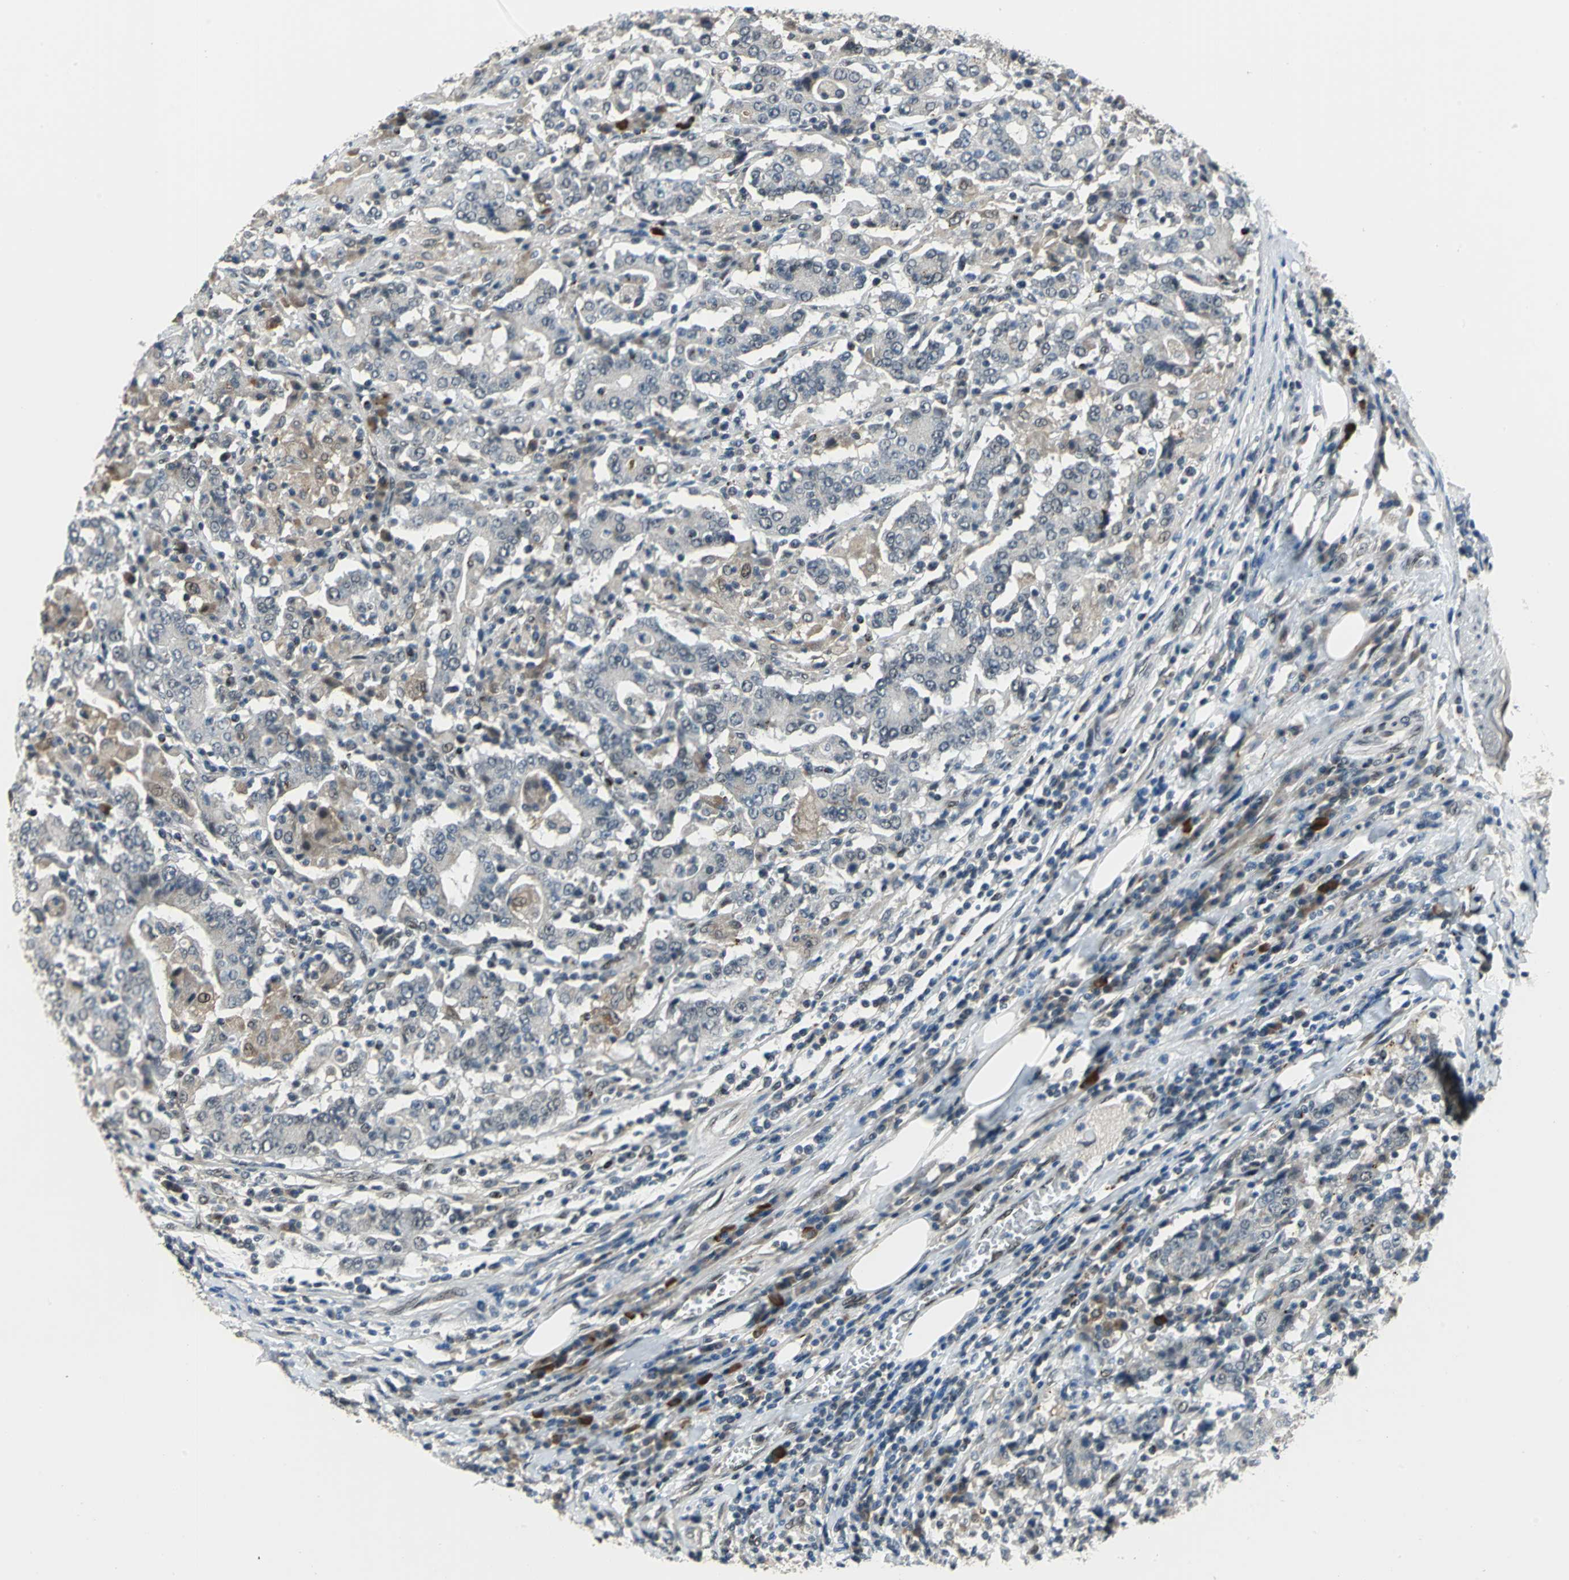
{"staining": {"intensity": "weak", "quantity": "<25%", "location": "cytoplasmic/membranous"}, "tissue": "stomach cancer", "cell_type": "Tumor cells", "image_type": "cancer", "snomed": [{"axis": "morphology", "description": "Normal tissue, NOS"}, {"axis": "morphology", "description": "Adenocarcinoma, NOS"}, {"axis": "topography", "description": "Stomach, upper"}, {"axis": "topography", "description": "Stomach"}], "caption": "Protein analysis of stomach cancer (adenocarcinoma) demonstrates no significant expression in tumor cells.", "gene": "ELF2", "patient": {"sex": "male", "age": 59}}